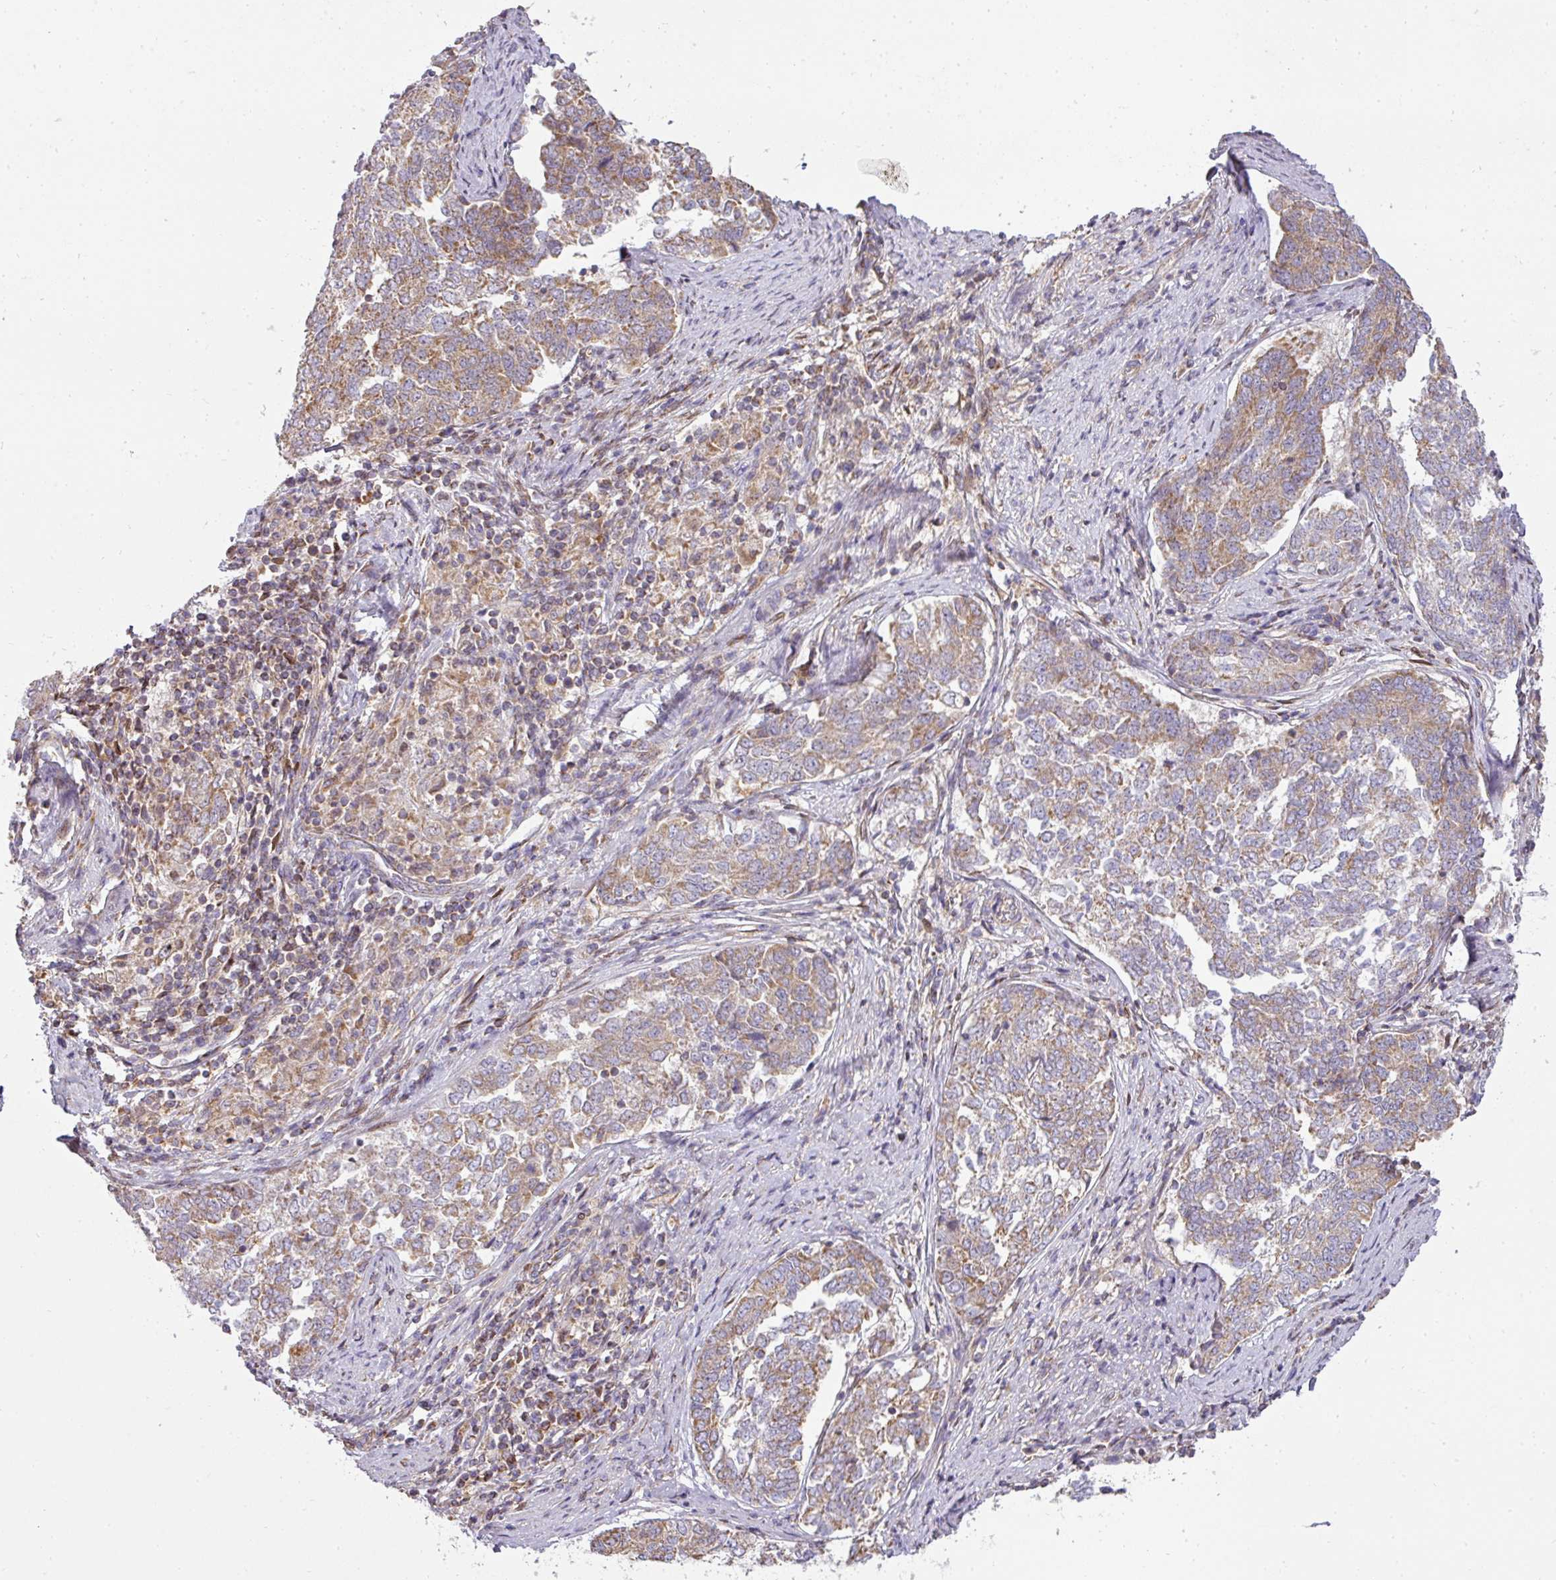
{"staining": {"intensity": "moderate", "quantity": ">75%", "location": "cytoplasmic/membranous"}, "tissue": "endometrial cancer", "cell_type": "Tumor cells", "image_type": "cancer", "snomed": [{"axis": "morphology", "description": "Adenocarcinoma, NOS"}, {"axis": "topography", "description": "Endometrium"}], "caption": "Endometrial adenocarcinoma stained with immunohistochemistry displays moderate cytoplasmic/membranous staining in approximately >75% of tumor cells. (Stains: DAB in brown, nuclei in blue, Microscopy: brightfield microscopy at high magnification).", "gene": "ZNF211", "patient": {"sex": "female", "age": 80}}